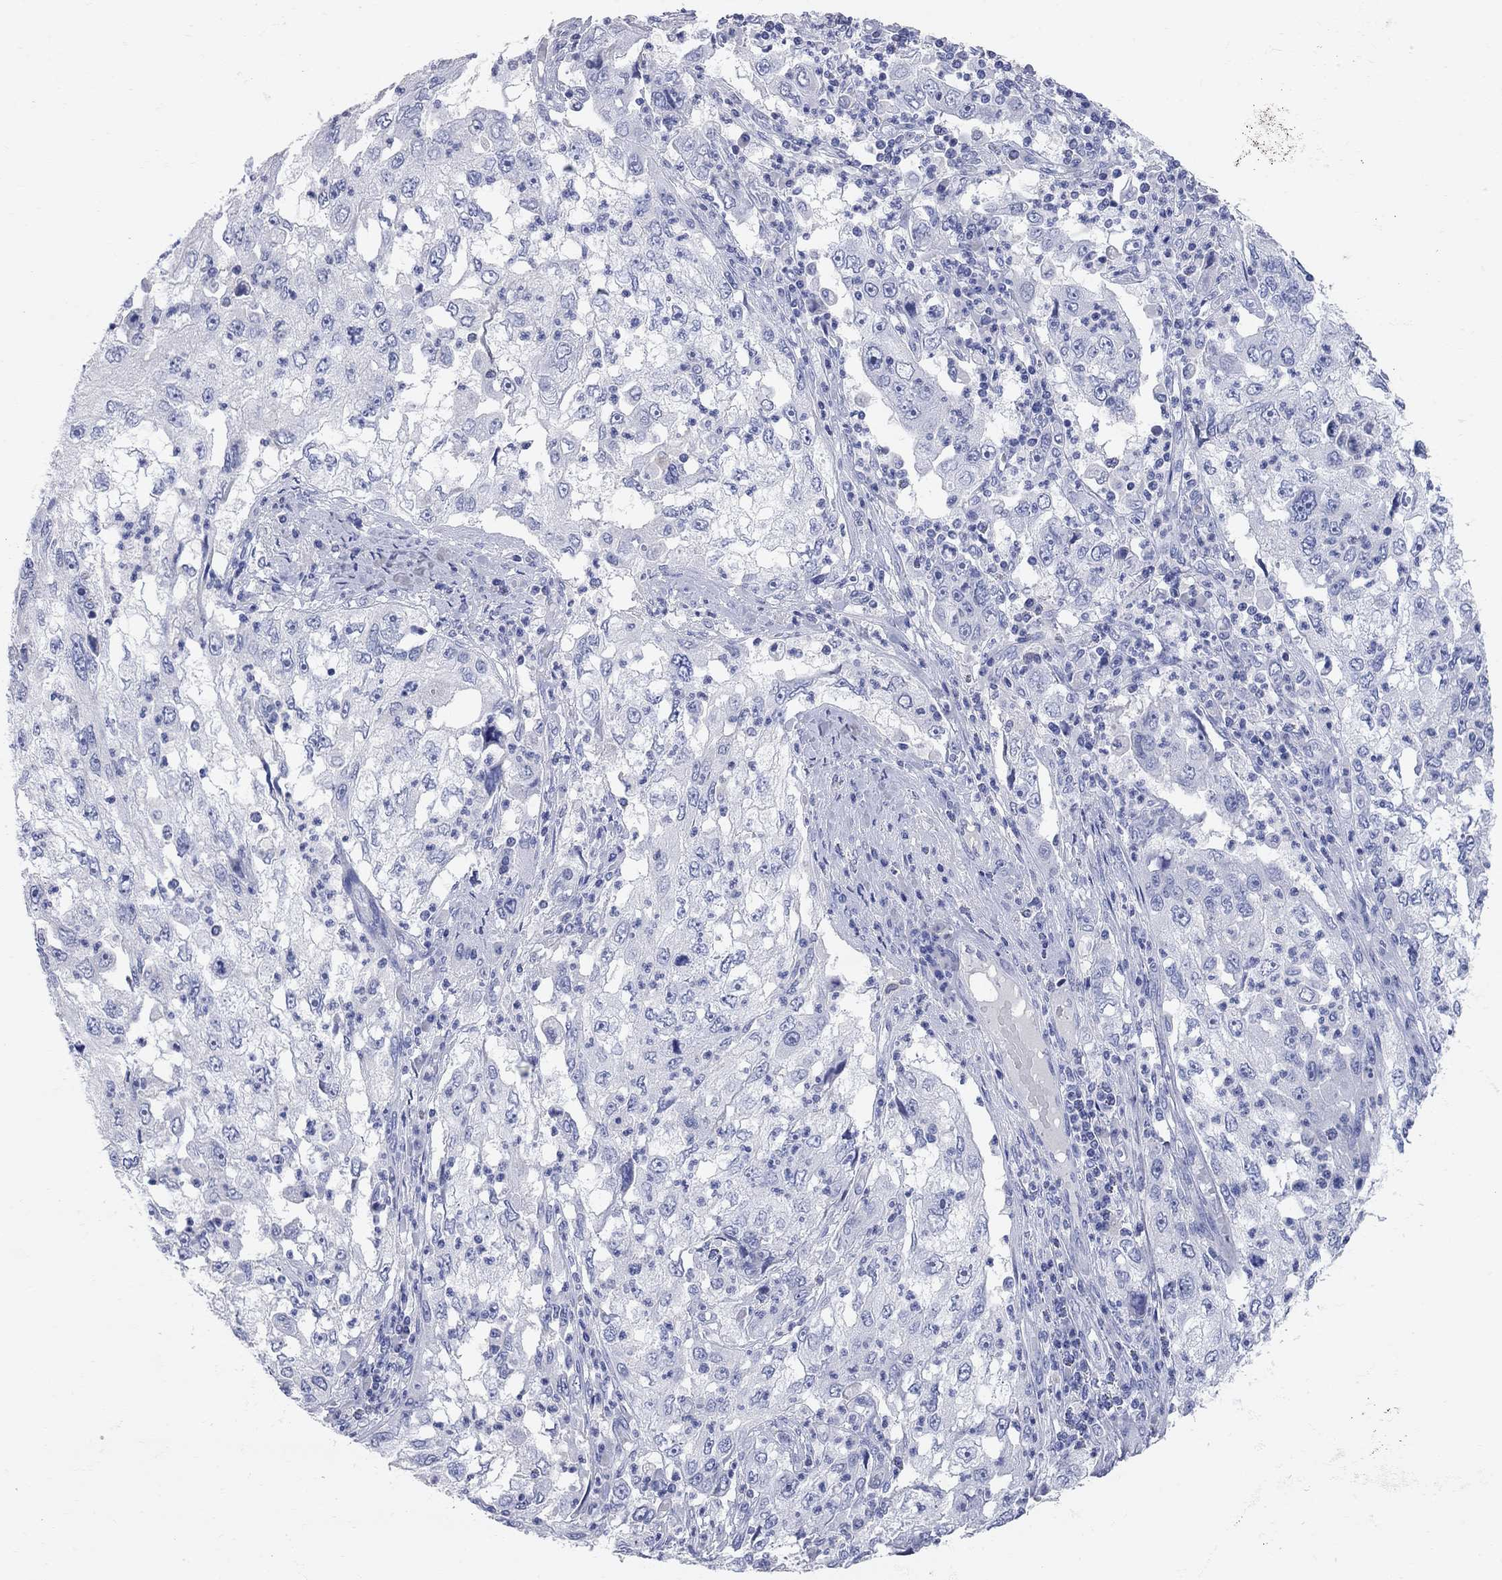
{"staining": {"intensity": "negative", "quantity": "none", "location": "none"}, "tissue": "cervical cancer", "cell_type": "Tumor cells", "image_type": "cancer", "snomed": [{"axis": "morphology", "description": "Squamous cell carcinoma, NOS"}, {"axis": "topography", "description": "Cervix"}], "caption": "Tumor cells are negative for protein expression in human cervical cancer (squamous cell carcinoma).", "gene": "AOX1", "patient": {"sex": "female", "age": 36}}